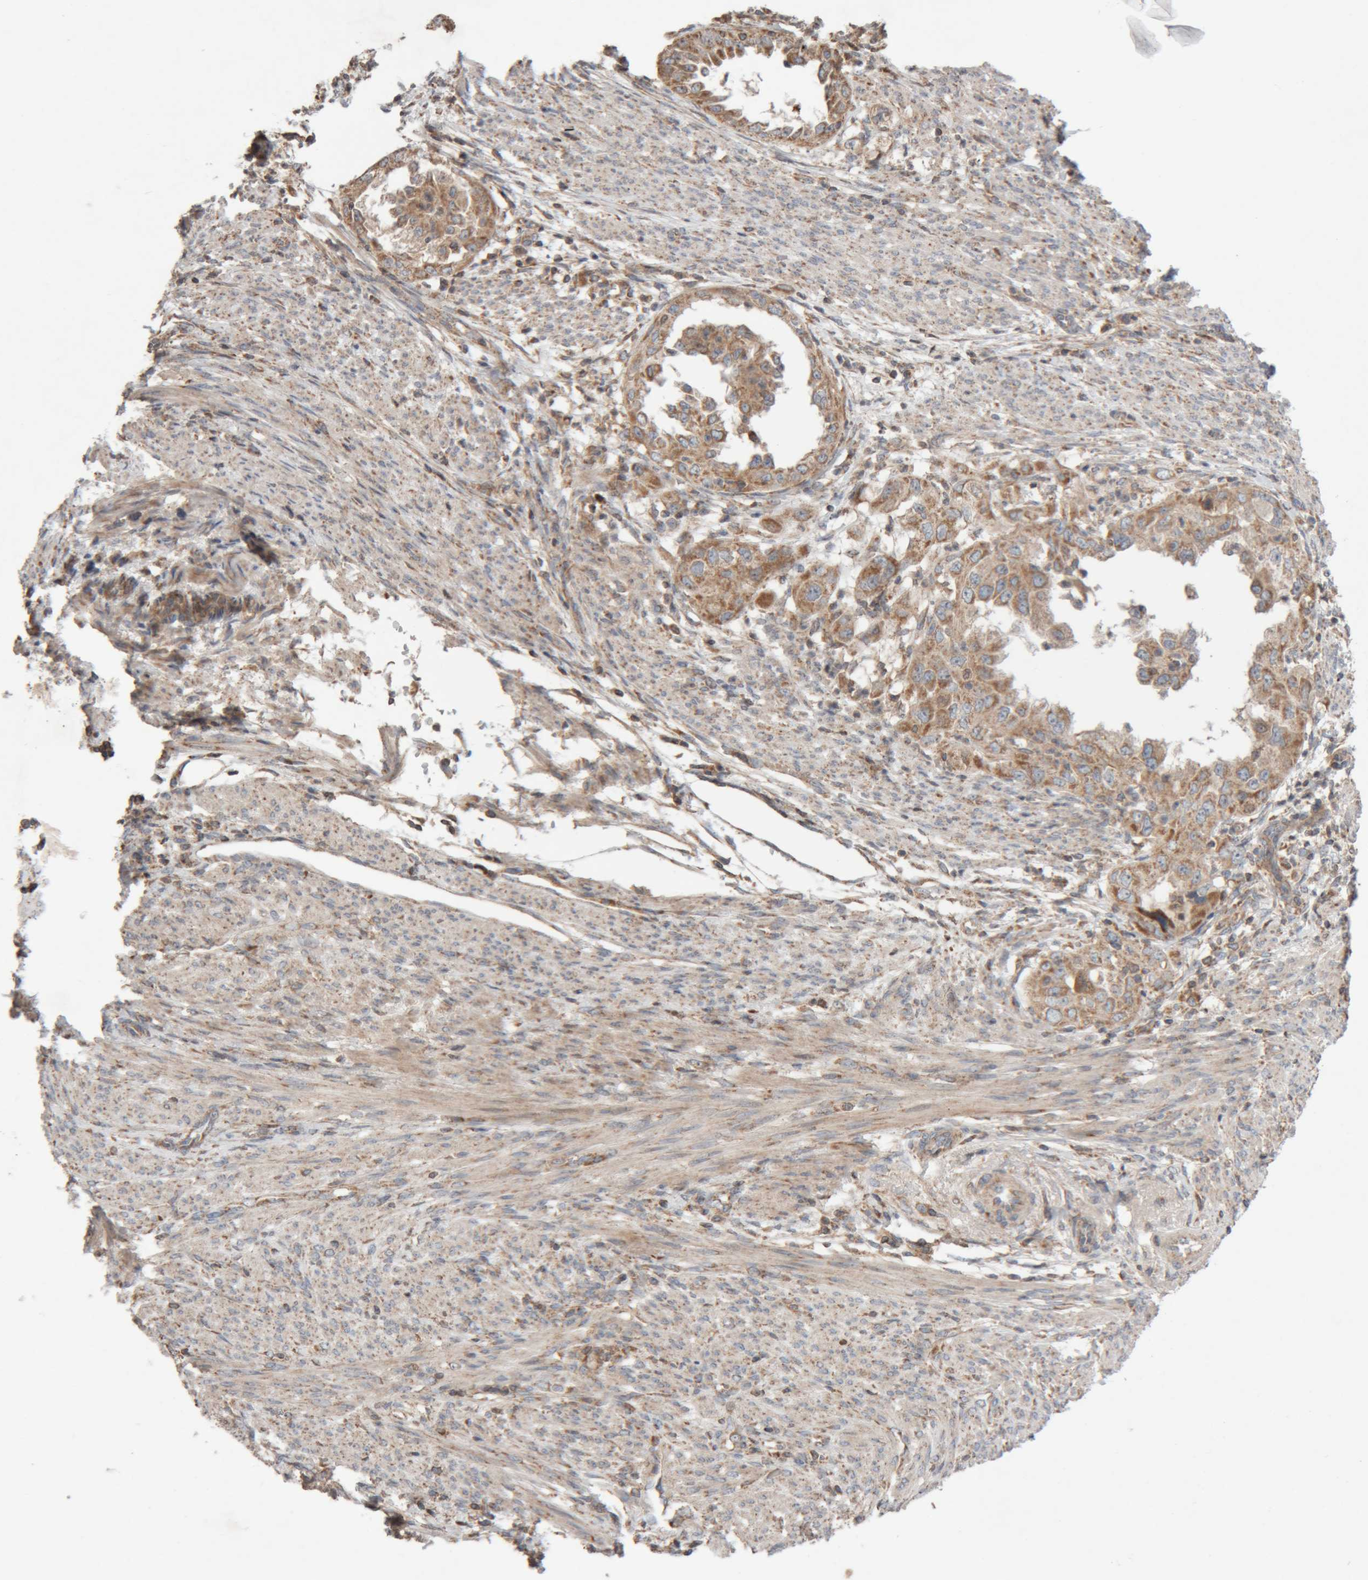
{"staining": {"intensity": "moderate", "quantity": ">75%", "location": "cytoplasmic/membranous"}, "tissue": "endometrial cancer", "cell_type": "Tumor cells", "image_type": "cancer", "snomed": [{"axis": "morphology", "description": "Adenocarcinoma, NOS"}, {"axis": "topography", "description": "Endometrium"}], "caption": "Brown immunohistochemical staining in endometrial adenocarcinoma reveals moderate cytoplasmic/membranous staining in about >75% of tumor cells.", "gene": "KIF21B", "patient": {"sex": "female", "age": 85}}